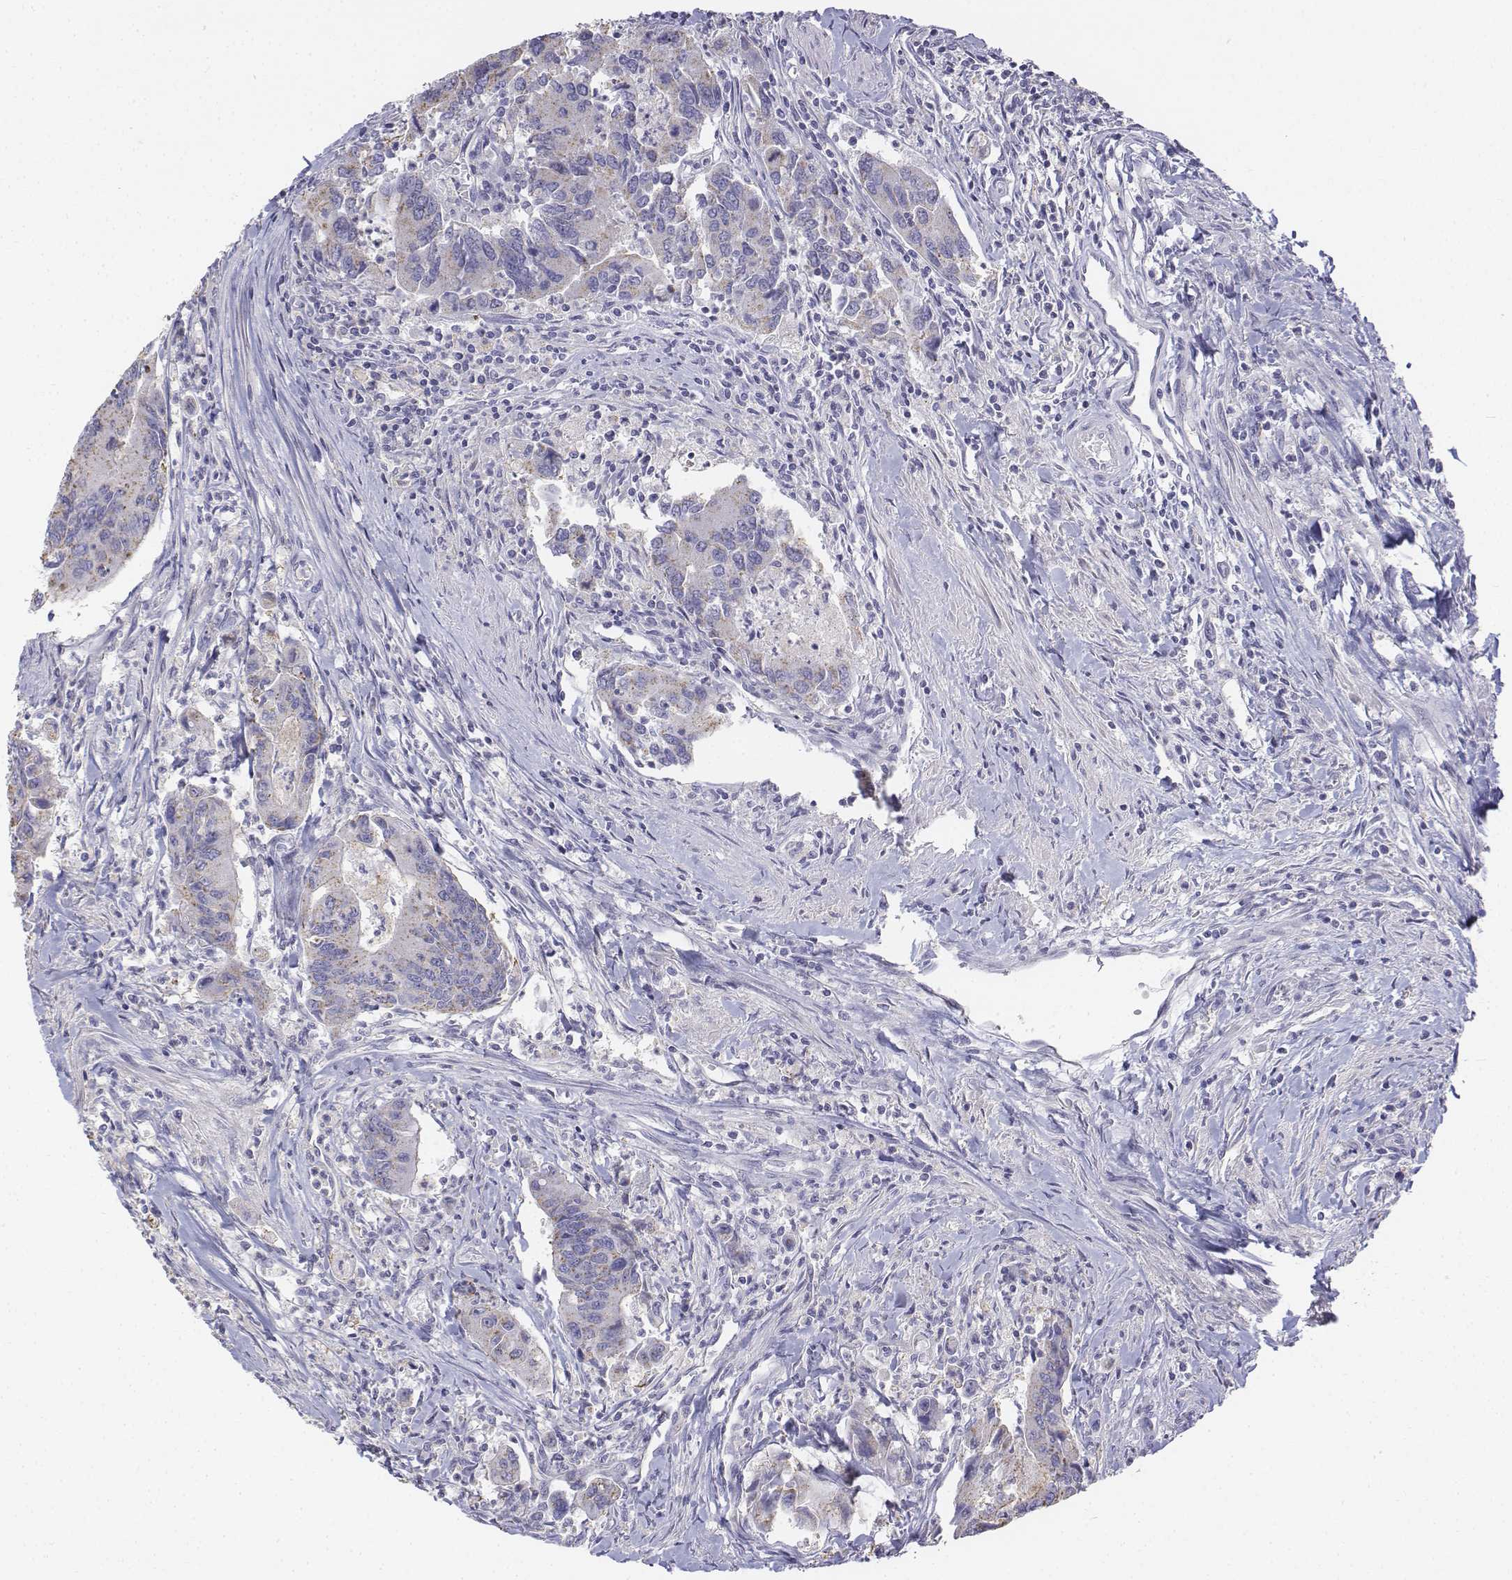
{"staining": {"intensity": "negative", "quantity": "none", "location": "none"}, "tissue": "colorectal cancer", "cell_type": "Tumor cells", "image_type": "cancer", "snomed": [{"axis": "morphology", "description": "Adenocarcinoma, NOS"}, {"axis": "topography", "description": "Colon"}], "caption": "This is a photomicrograph of immunohistochemistry (IHC) staining of colorectal adenocarcinoma, which shows no staining in tumor cells.", "gene": "LGSN", "patient": {"sex": "female", "age": 67}}